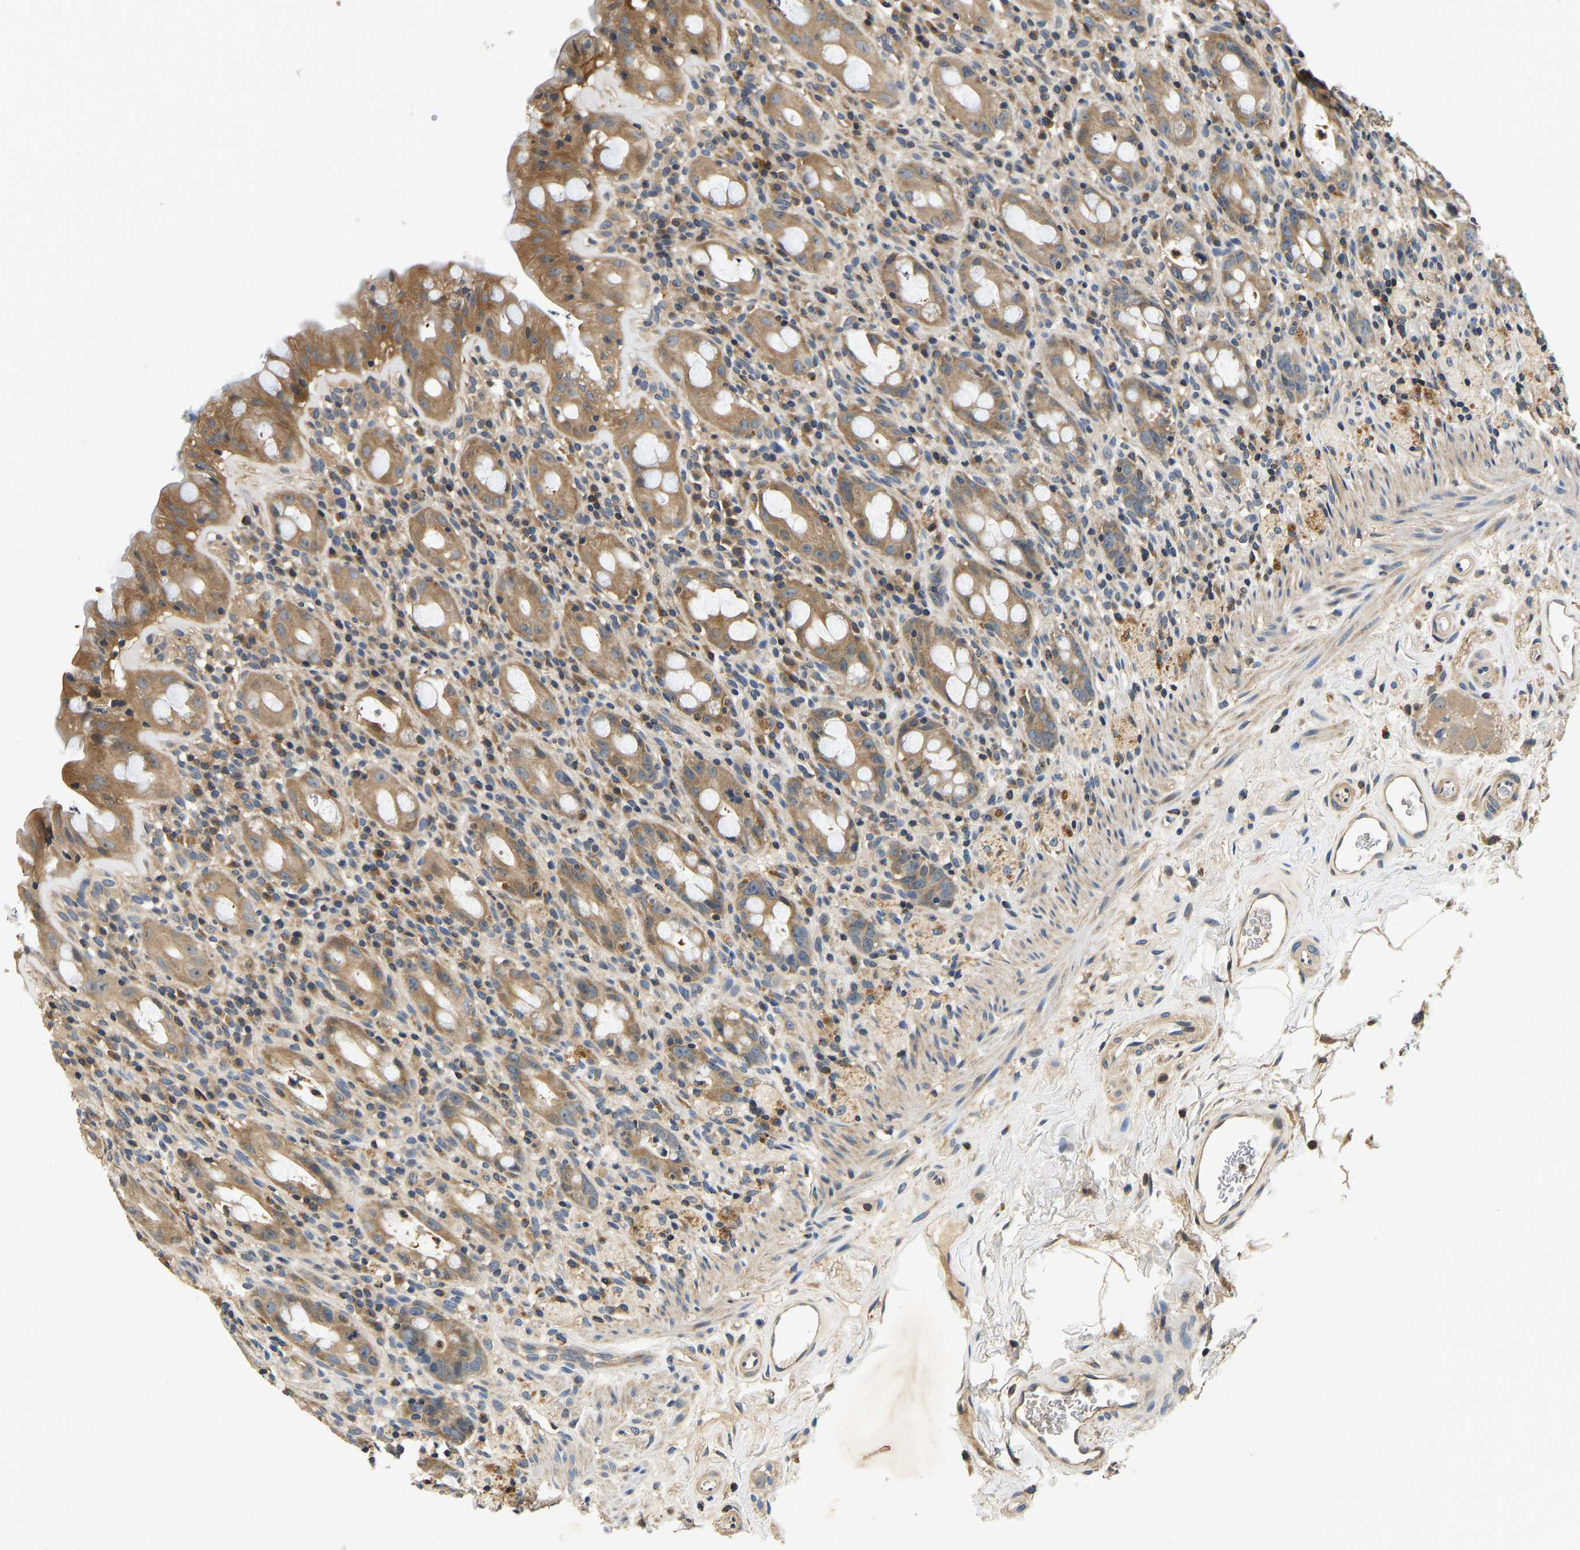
{"staining": {"intensity": "moderate", "quantity": ">75%", "location": "cytoplasmic/membranous"}, "tissue": "rectum", "cell_type": "Glandular cells", "image_type": "normal", "snomed": [{"axis": "morphology", "description": "Normal tissue, NOS"}, {"axis": "topography", "description": "Rectum"}], "caption": "About >75% of glandular cells in normal human rectum display moderate cytoplasmic/membranous protein expression as visualized by brown immunohistochemical staining.", "gene": "RESF1", "patient": {"sex": "male", "age": 44}}